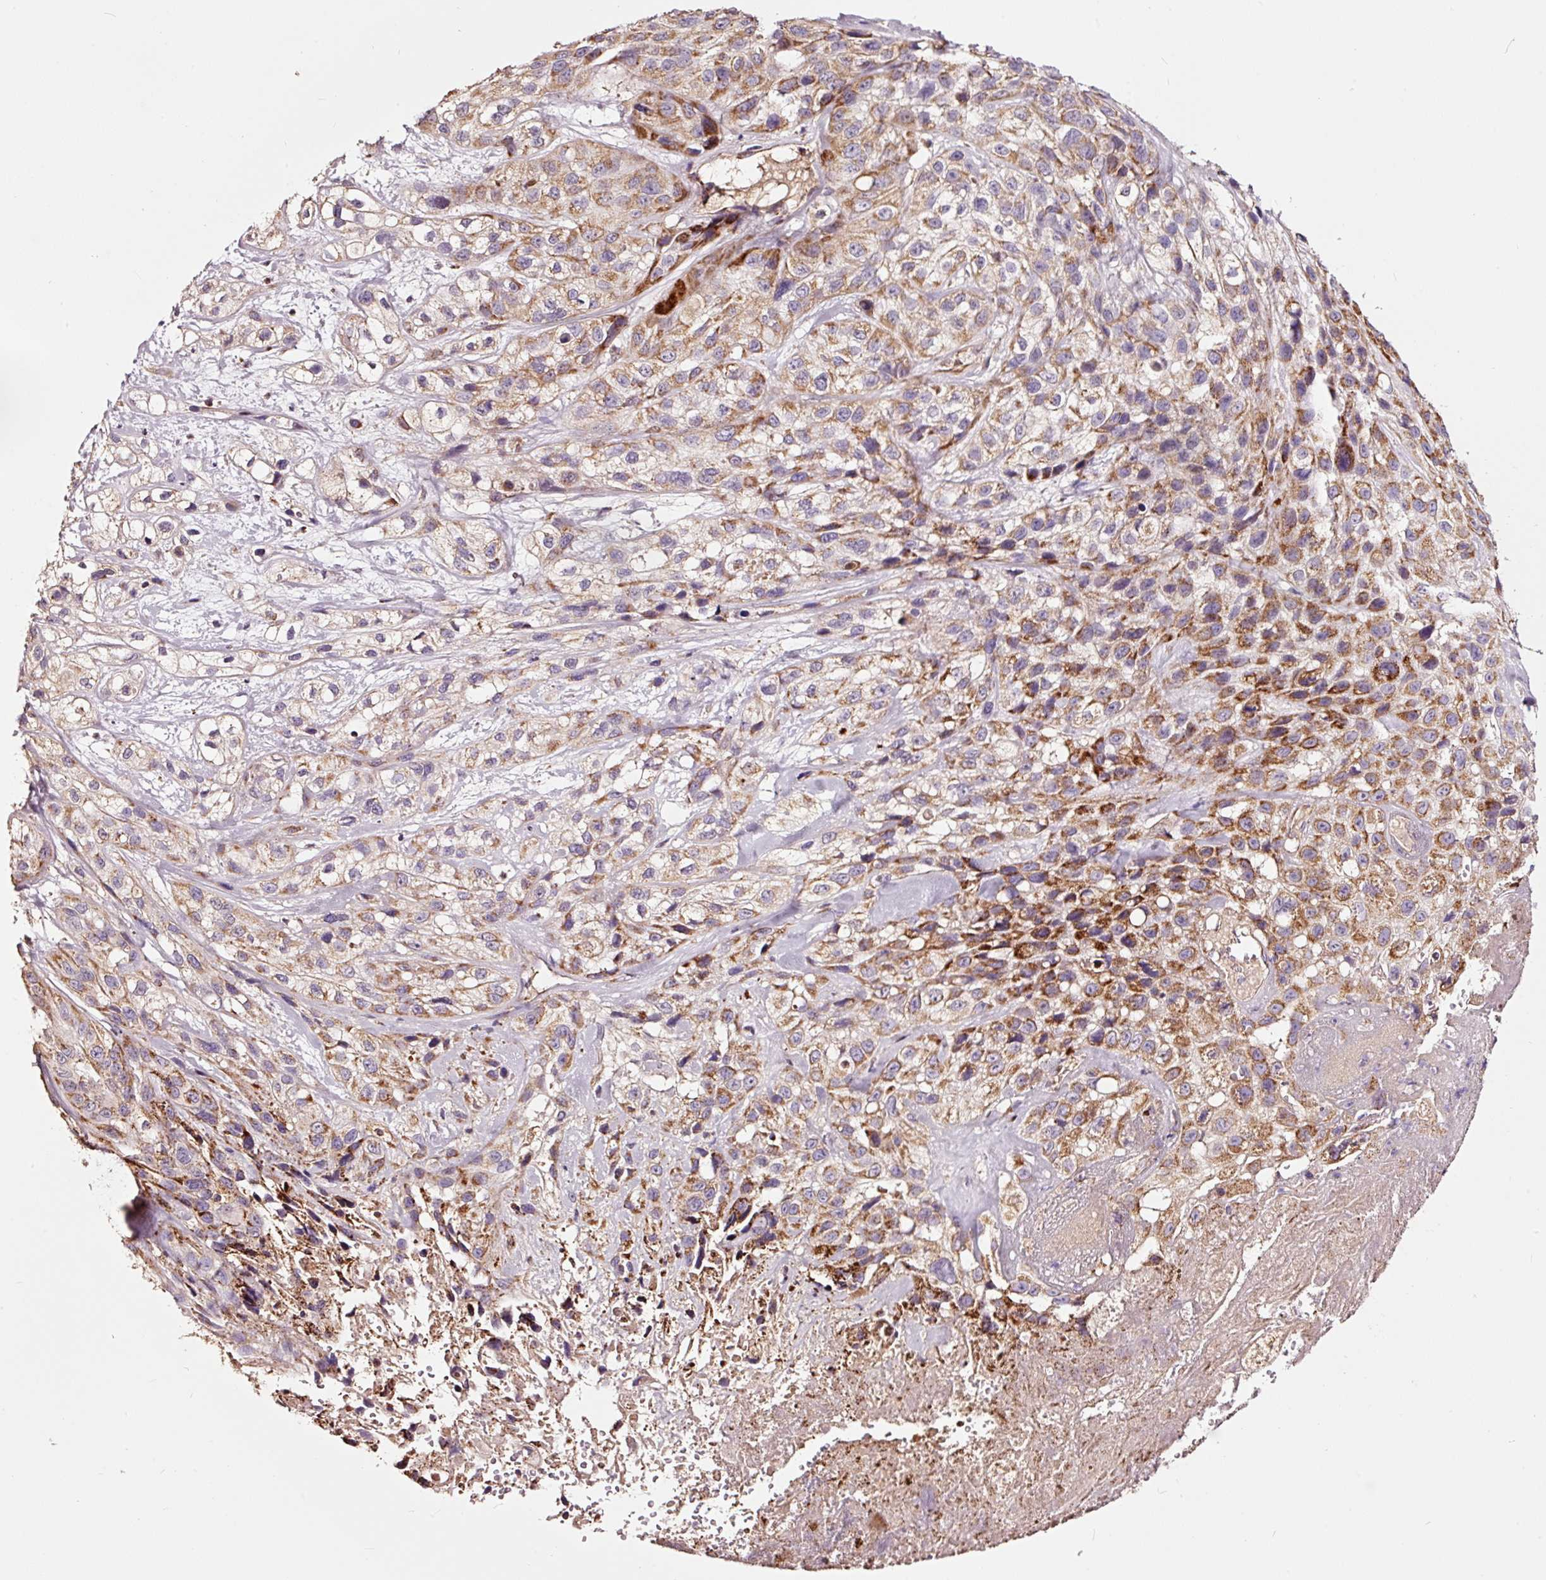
{"staining": {"intensity": "moderate", "quantity": "25%-75%", "location": "cytoplasmic/membranous"}, "tissue": "skin cancer", "cell_type": "Tumor cells", "image_type": "cancer", "snomed": [{"axis": "morphology", "description": "Squamous cell carcinoma, NOS"}, {"axis": "topography", "description": "Skin"}], "caption": "High-power microscopy captured an immunohistochemistry (IHC) histopathology image of skin cancer, revealing moderate cytoplasmic/membranous expression in approximately 25%-75% of tumor cells. (IHC, brightfield microscopy, high magnification).", "gene": "TPM1", "patient": {"sex": "male", "age": 82}}